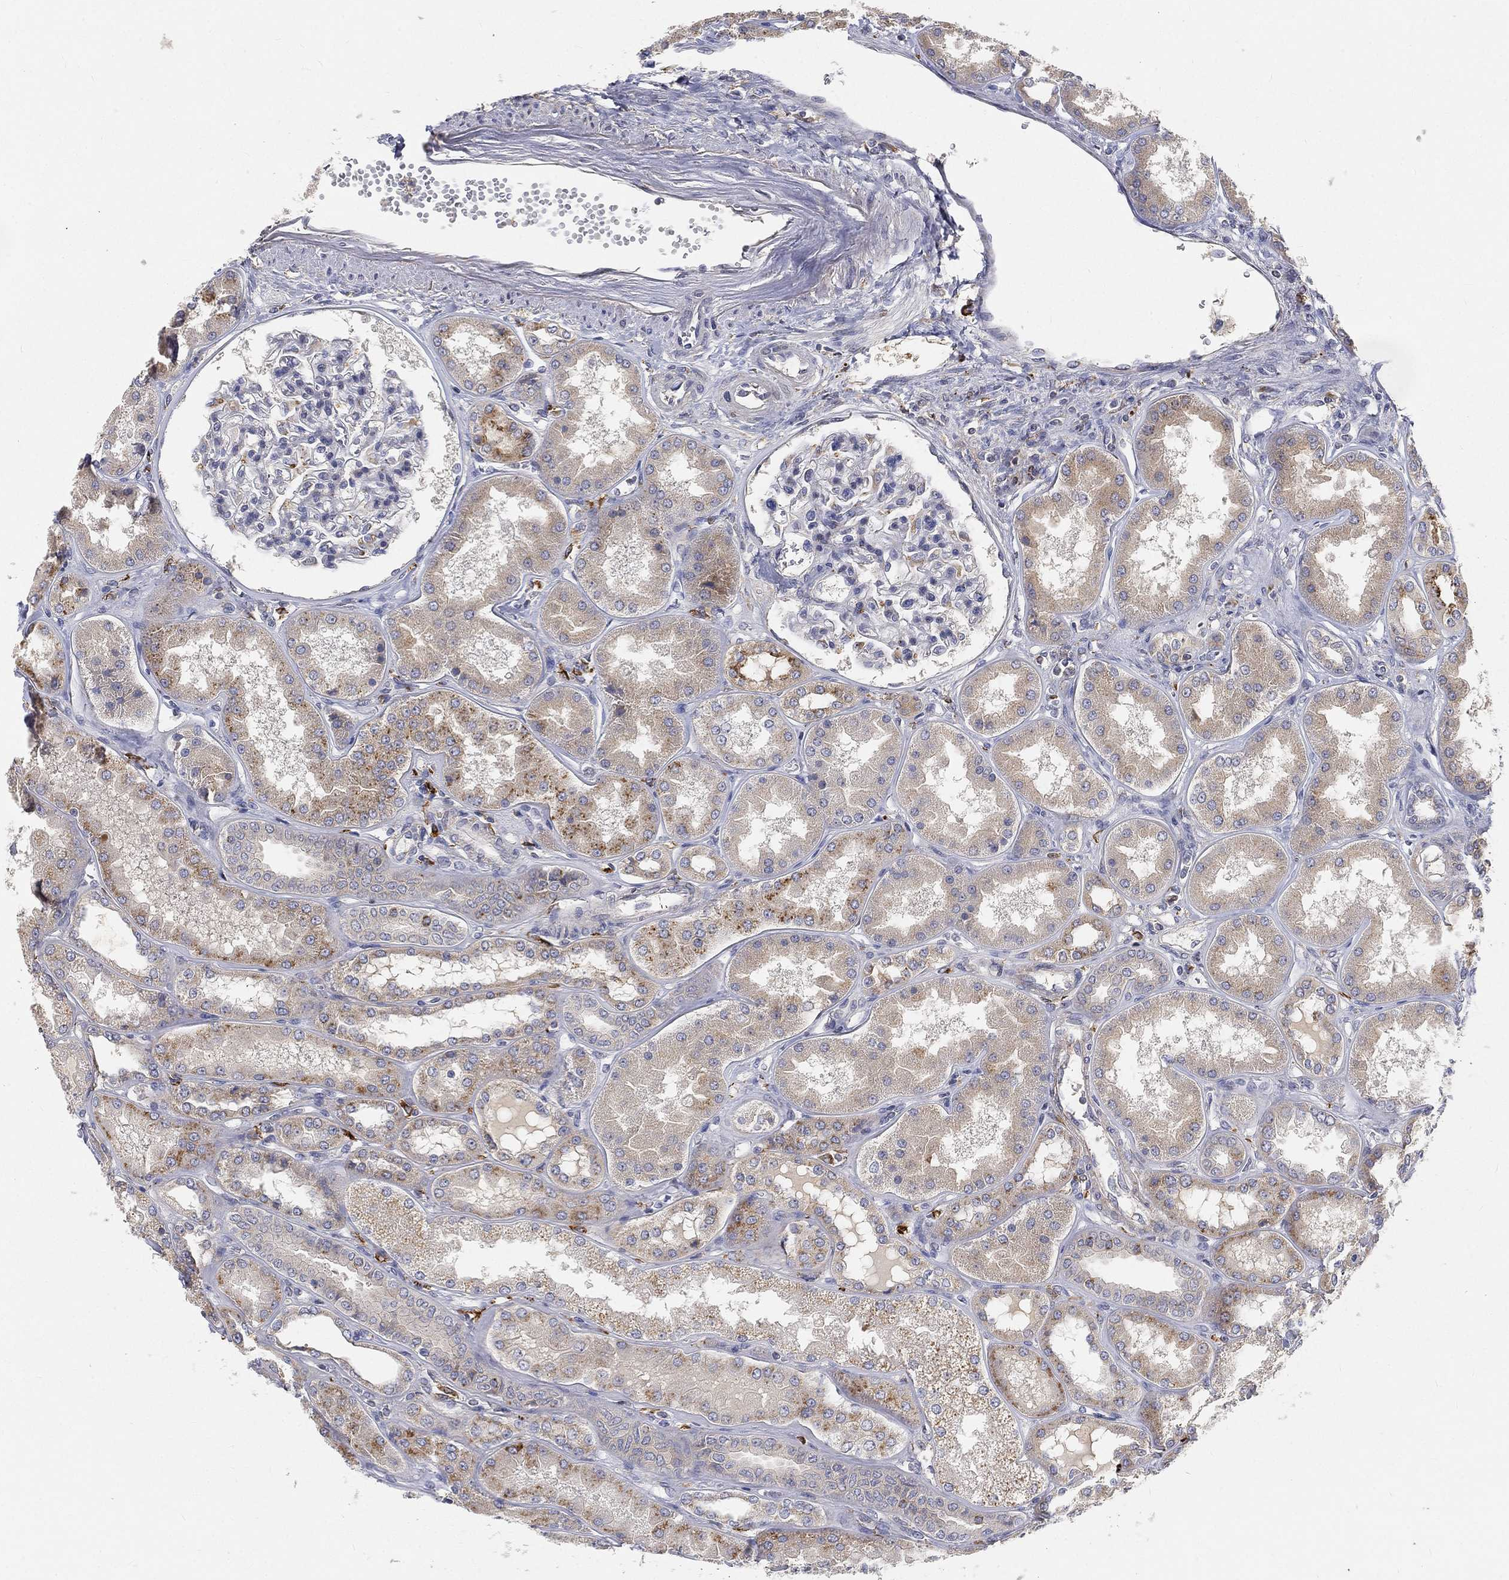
{"staining": {"intensity": "negative", "quantity": "none", "location": "none"}, "tissue": "kidney", "cell_type": "Cells in glomeruli", "image_type": "normal", "snomed": [{"axis": "morphology", "description": "Normal tissue, NOS"}, {"axis": "topography", "description": "Kidney"}], "caption": "Immunohistochemical staining of unremarkable kidney demonstrates no significant expression in cells in glomeruli.", "gene": "CTSL", "patient": {"sex": "female", "age": 56}}